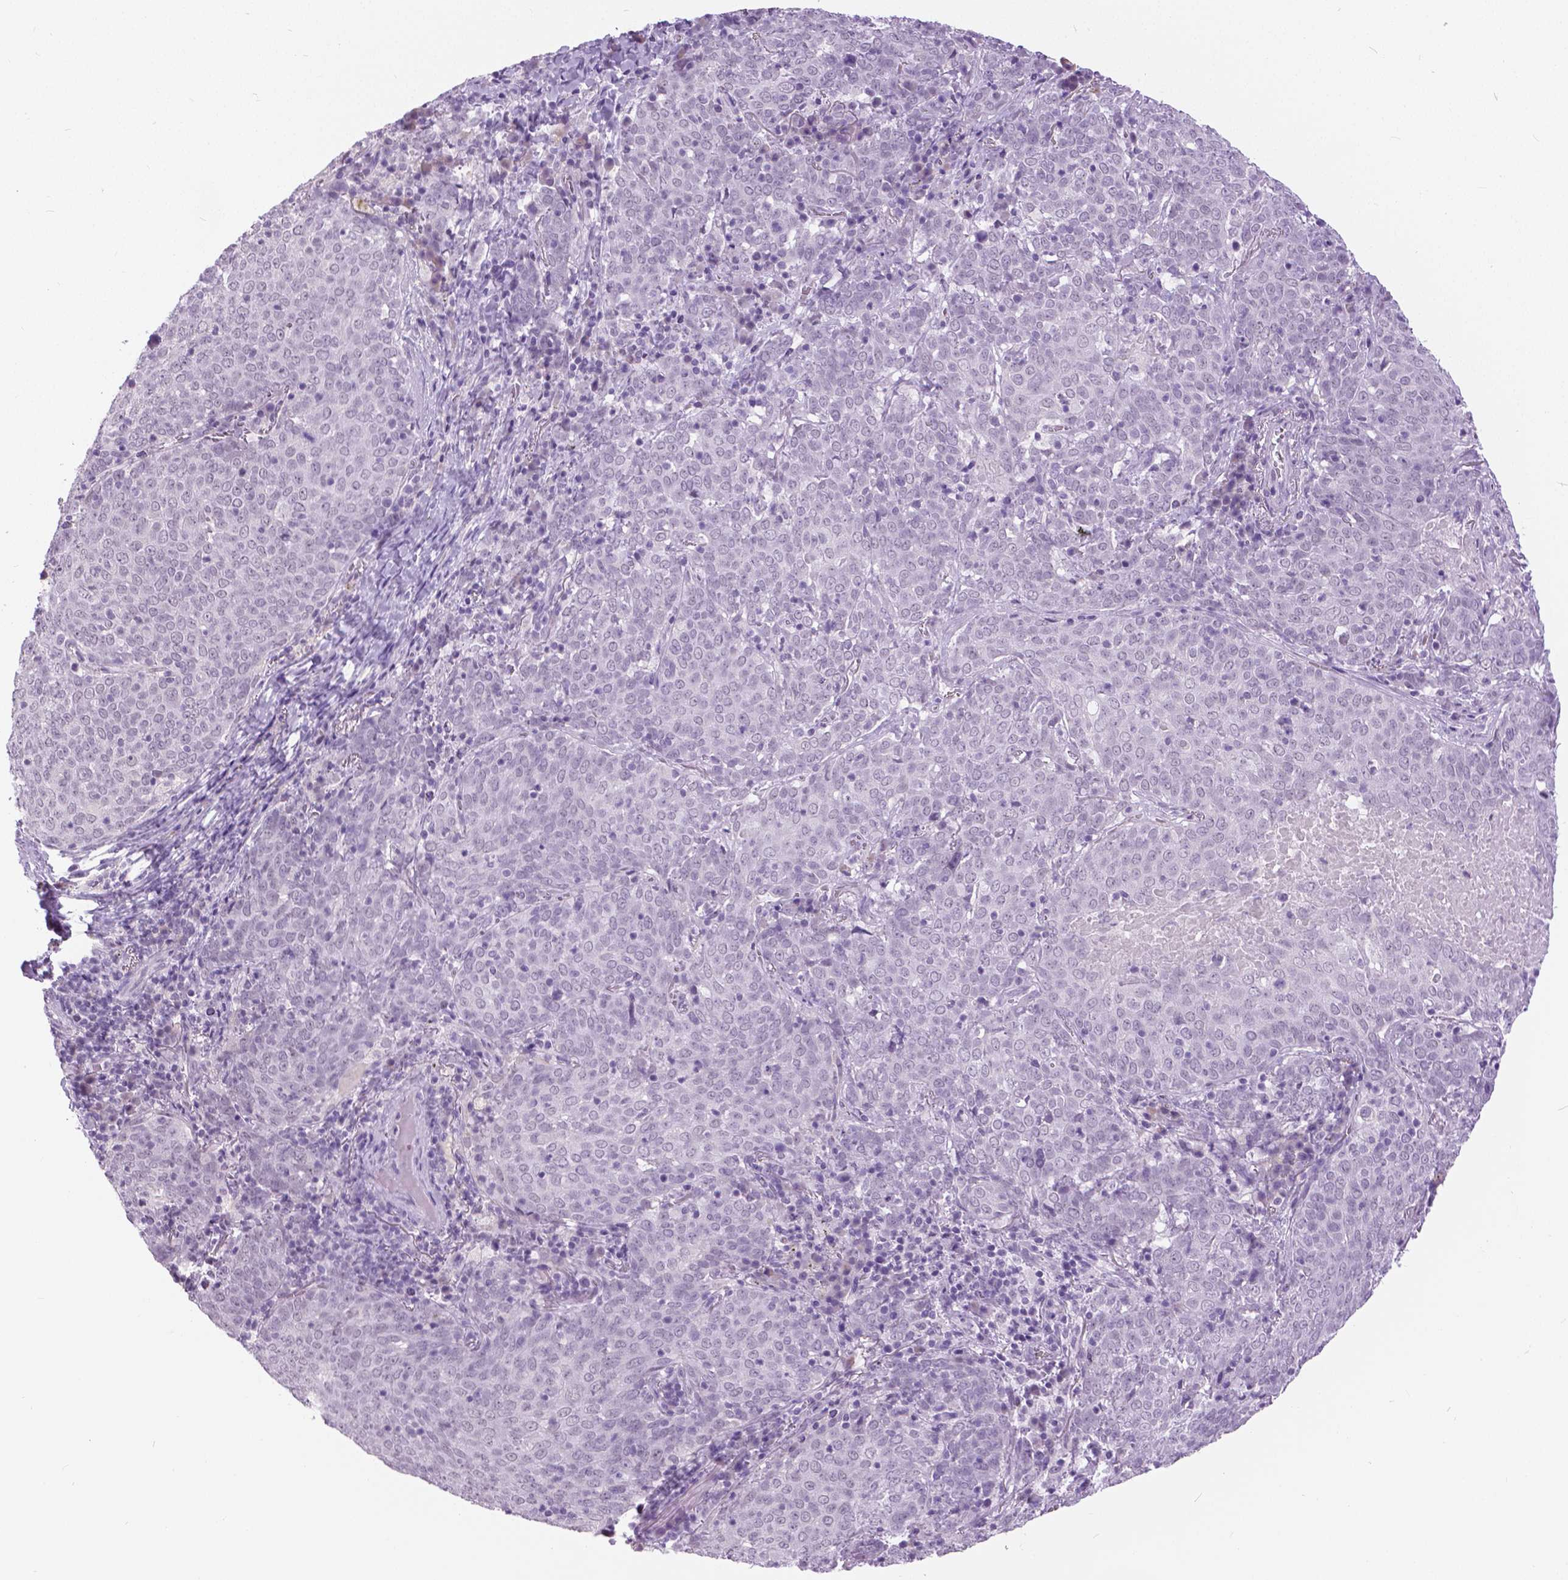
{"staining": {"intensity": "negative", "quantity": "none", "location": "none"}, "tissue": "lung cancer", "cell_type": "Tumor cells", "image_type": "cancer", "snomed": [{"axis": "morphology", "description": "Squamous cell carcinoma, NOS"}, {"axis": "topography", "description": "Lung"}], "caption": "Immunohistochemistry micrograph of human lung cancer (squamous cell carcinoma) stained for a protein (brown), which exhibits no expression in tumor cells.", "gene": "MYOM1", "patient": {"sex": "male", "age": 82}}